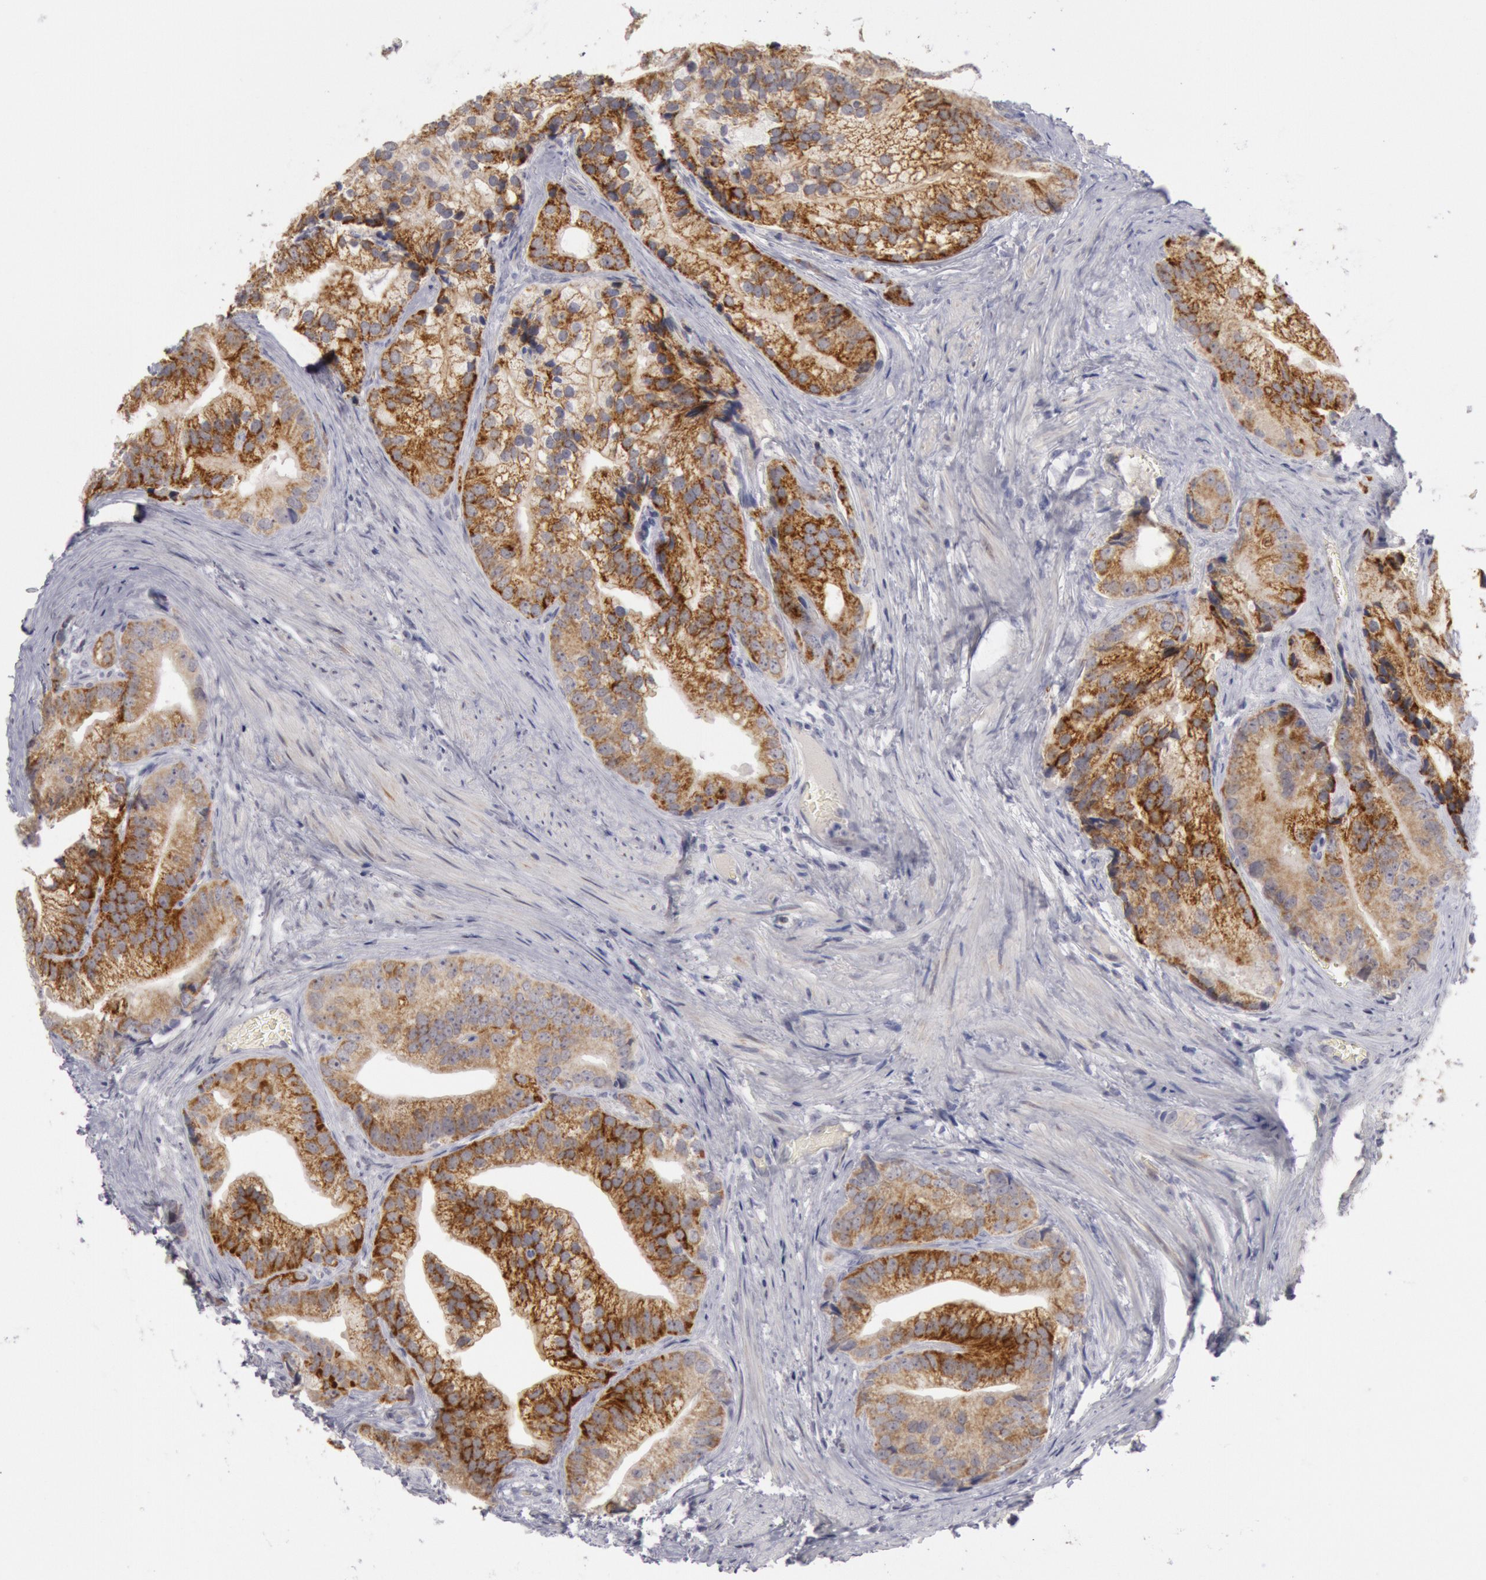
{"staining": {"intensity": "strong", "quantity": ">75%", "location": "cytoplasmic/membranous"}, "tissue": "prostate cancer", "cell_type": "Tumor cells", "image_type": "cancer", "snomed": [{"axis": "morphology", "description": "Adenocarcinoma, Low grade"}, {"axis": "topography", "description": "Prostate"}], "caption": "An image of human adenocarcinoma (low-grade) (prostate) stained for a protein shows strong cytoplasmic/membranous brown staining in tumor cells.", "gene": "JOSD1", "patient": {"sex": "male", "age": 71}}